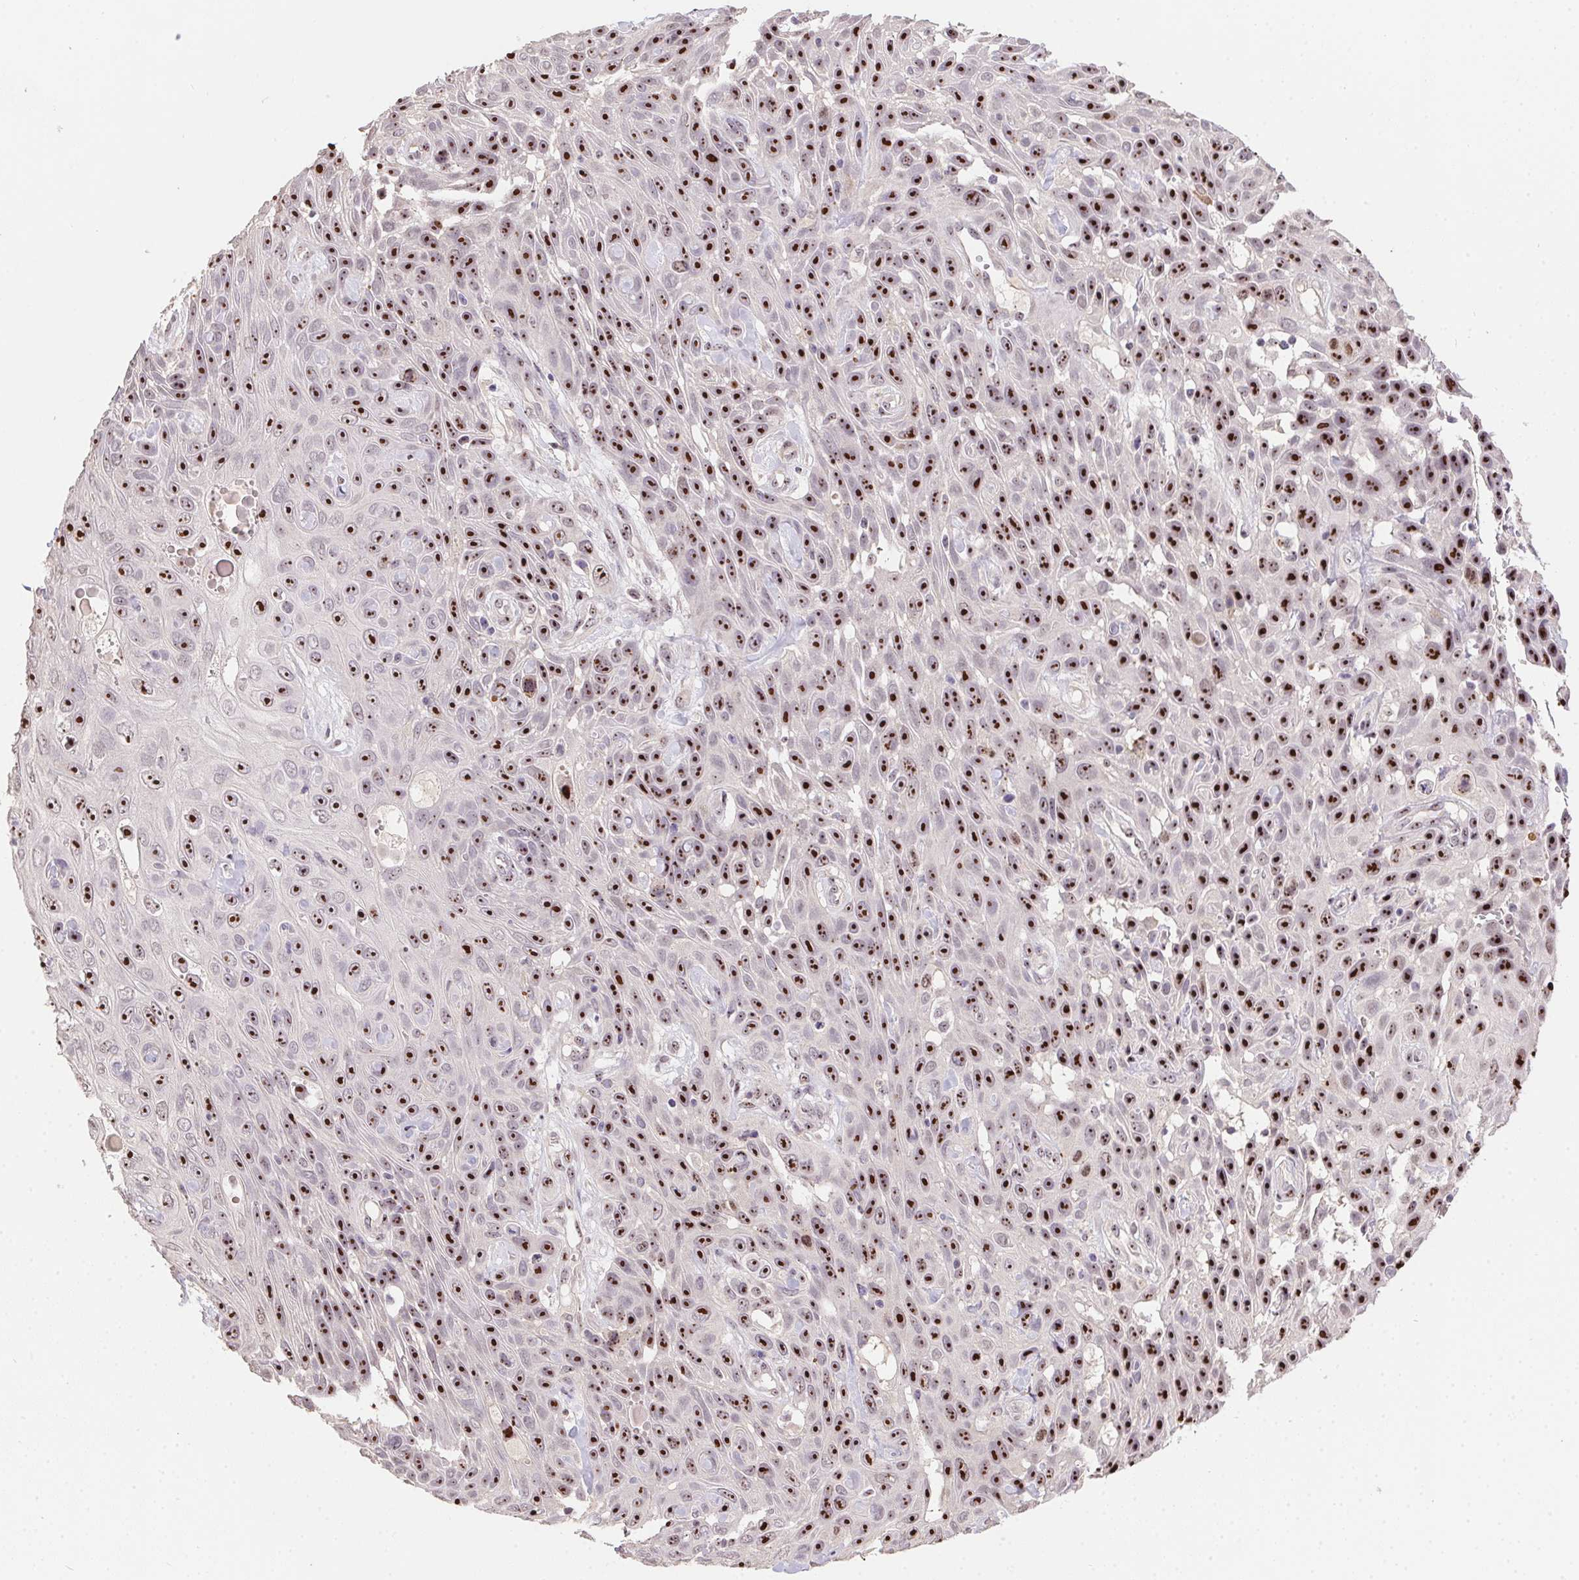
{"staining": {"intensity": "strong", "quantity": ">75%", "location": "nuclear"}, "tissue": "skin cancer", "cell_type": "Tumor cells", "image_type": "cancer", "snomed": [{"axis": "morphology", "description": "Squamous cell carcinoma, NOS"}, {"axis": "topography", "description": "Skin"}], "caption": "Squamous cell carcinoma (skin) stained with a brown dye displays strong nuclear positive staining in about >75% of tumor cells.", "gene": "BATF2", "patient": {"sex": "male", "age": 82}}